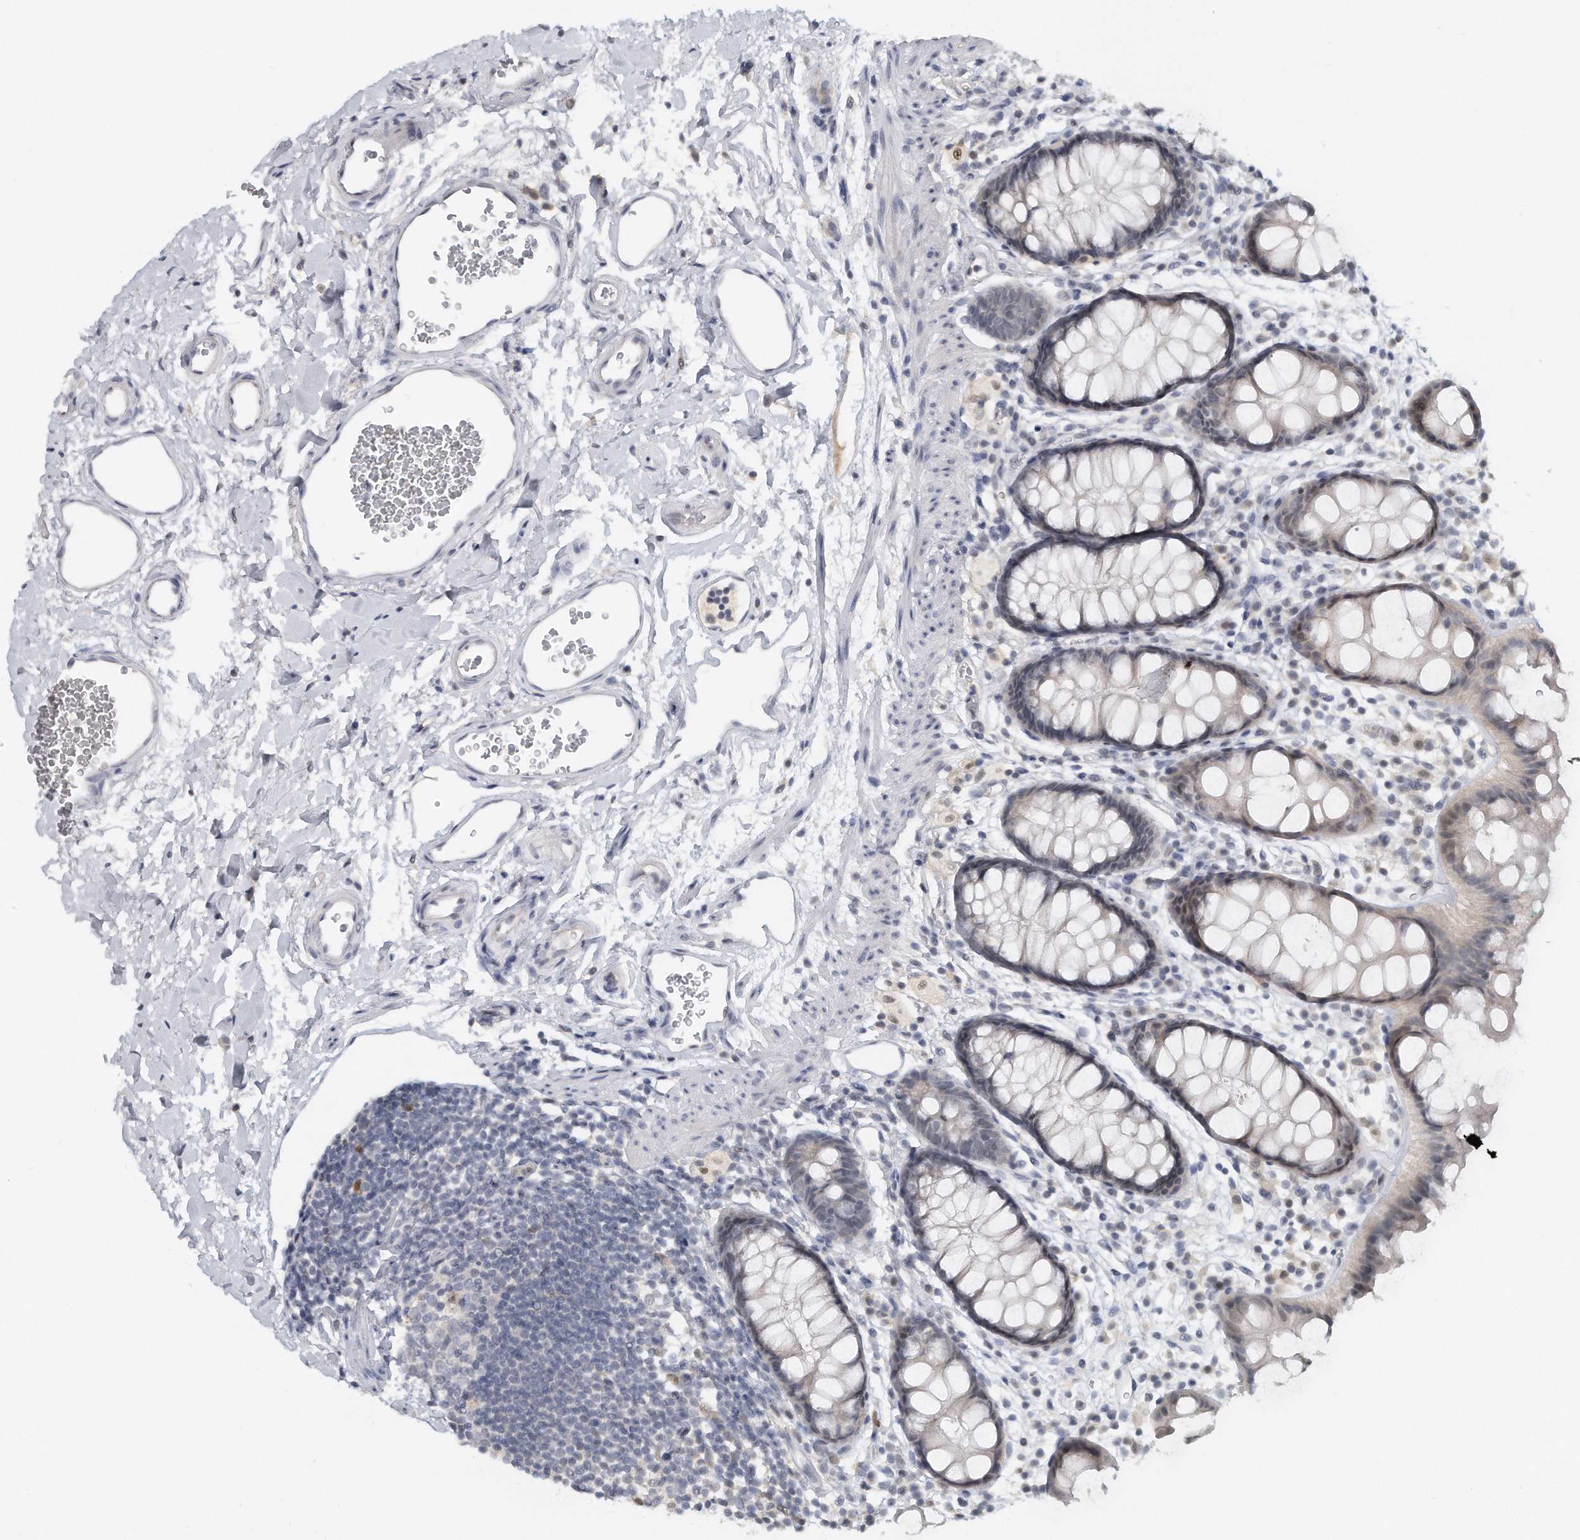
{"staining": {"intensity": "weak", "quantity": "25%-75%", "location": "nuclear"}, "tissue": "rectum", "cell_type": "Glandular cells", "image_type": "normal", "snomed": [{"axis": "morphology", "description": "Normal tissue, NOS"}, {"axis": "topography", "description": "Rectum"}], "caption": "Immunohistochemistry (IHC) histopathology image of unremarkable rectum stained for a protein (brown), which reveals low levels of weak nuclear expression in approximately 25%-75% of glandular cells.", "gene": "DDX43", "patient": {"sex": "female", "age": 65}}